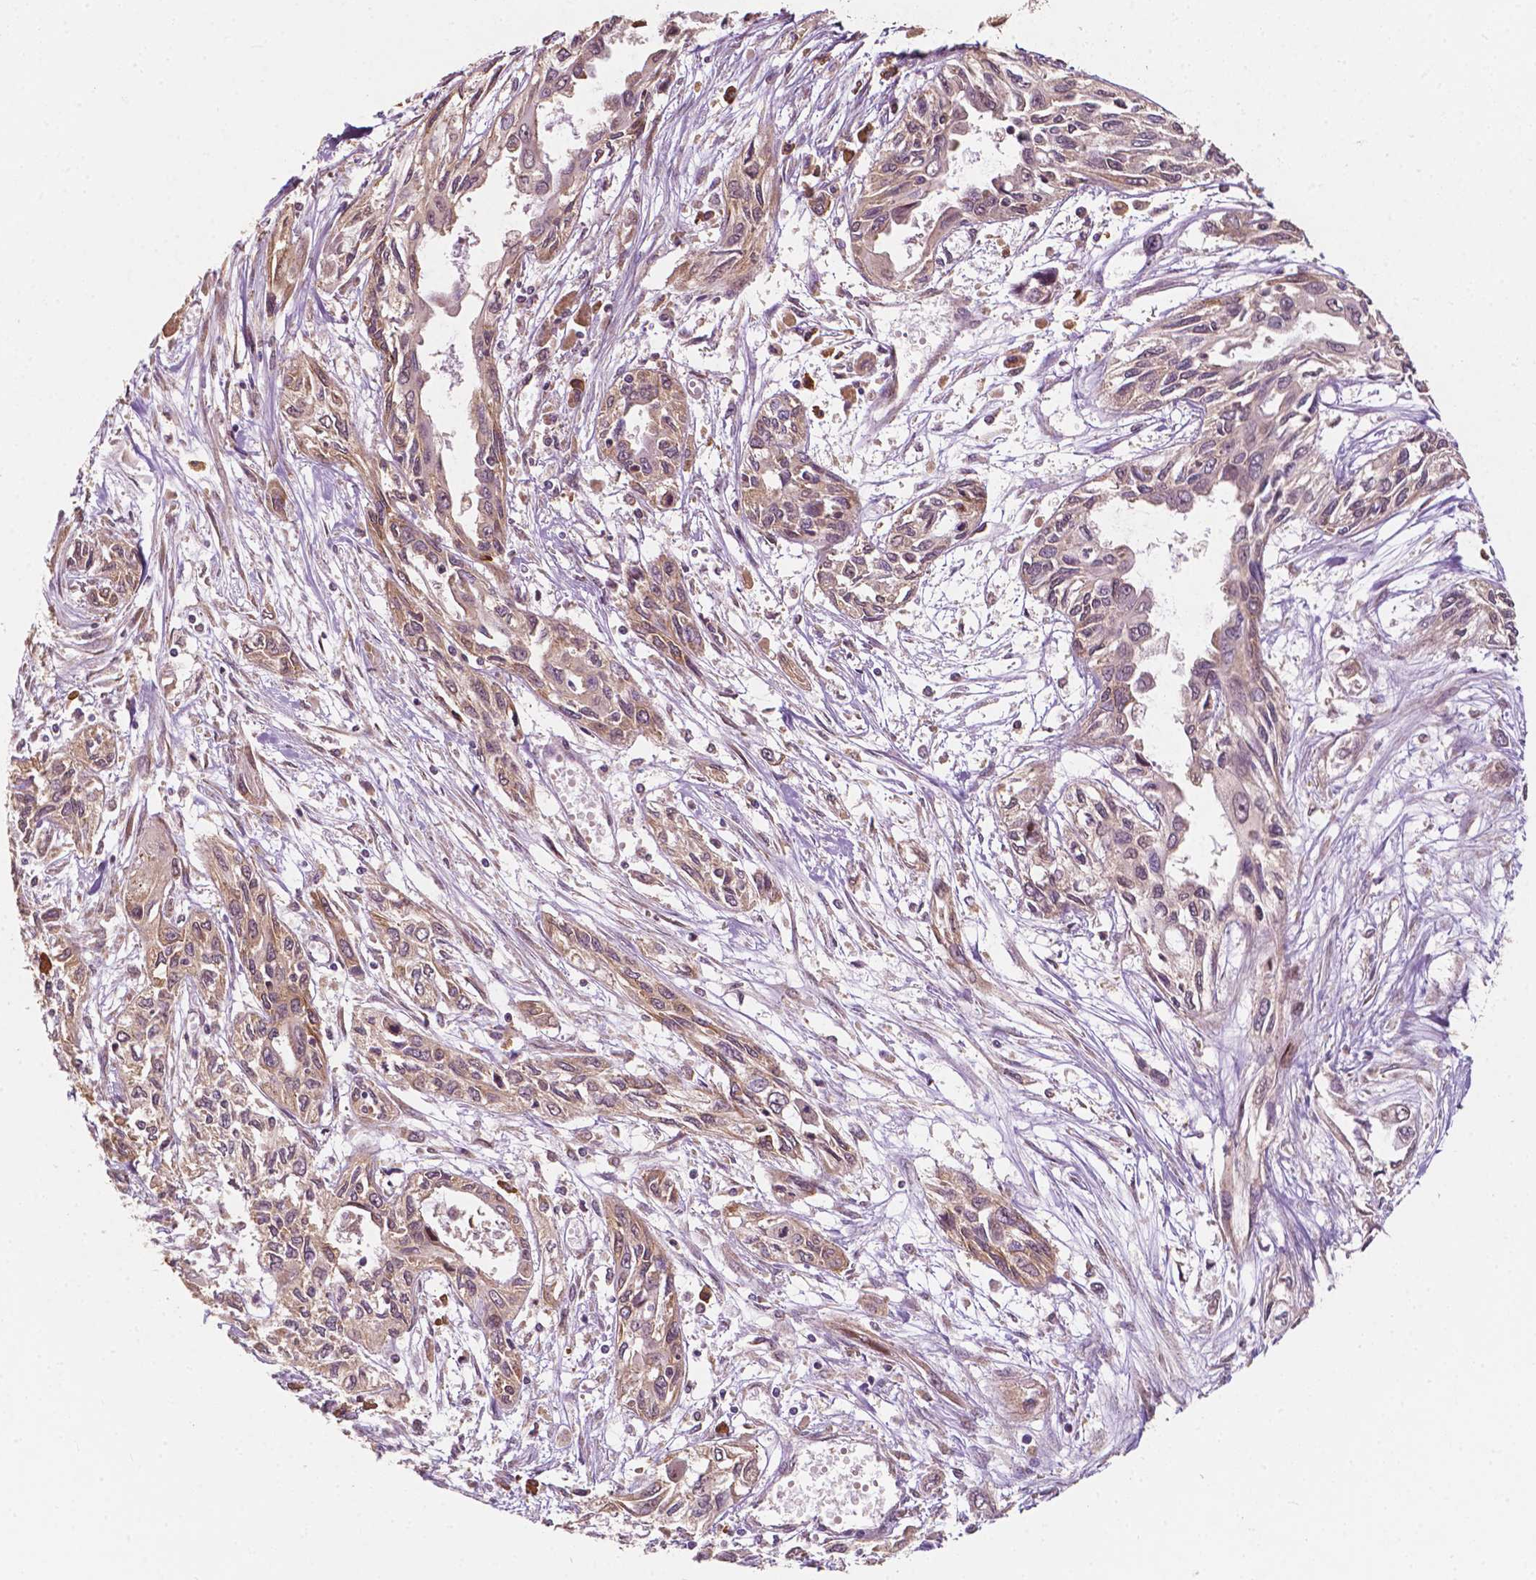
{"staining": {"intensity": "moderate", "quantity": "25%-75%", "location": "cytoplasmic/membranous"}, "tissue": "pancreatic cancer", "cell_type": "Tumor cells", "image_type": "cancer", "snomed": [{"axis": "morphology", "description": "Adenocarcinoma, NOS"}, {"axis": "topography", "description": "Pancreas"}], "caption": "Adenocarcinoma (pancreatic) stained for a protein (brown) demonstrates moderate cytoplasmic/membranous positive expression in about 25%-75% of tumor cells.", "gene": "G3BP1", "patient": {"sex": "female", "age": 55}}